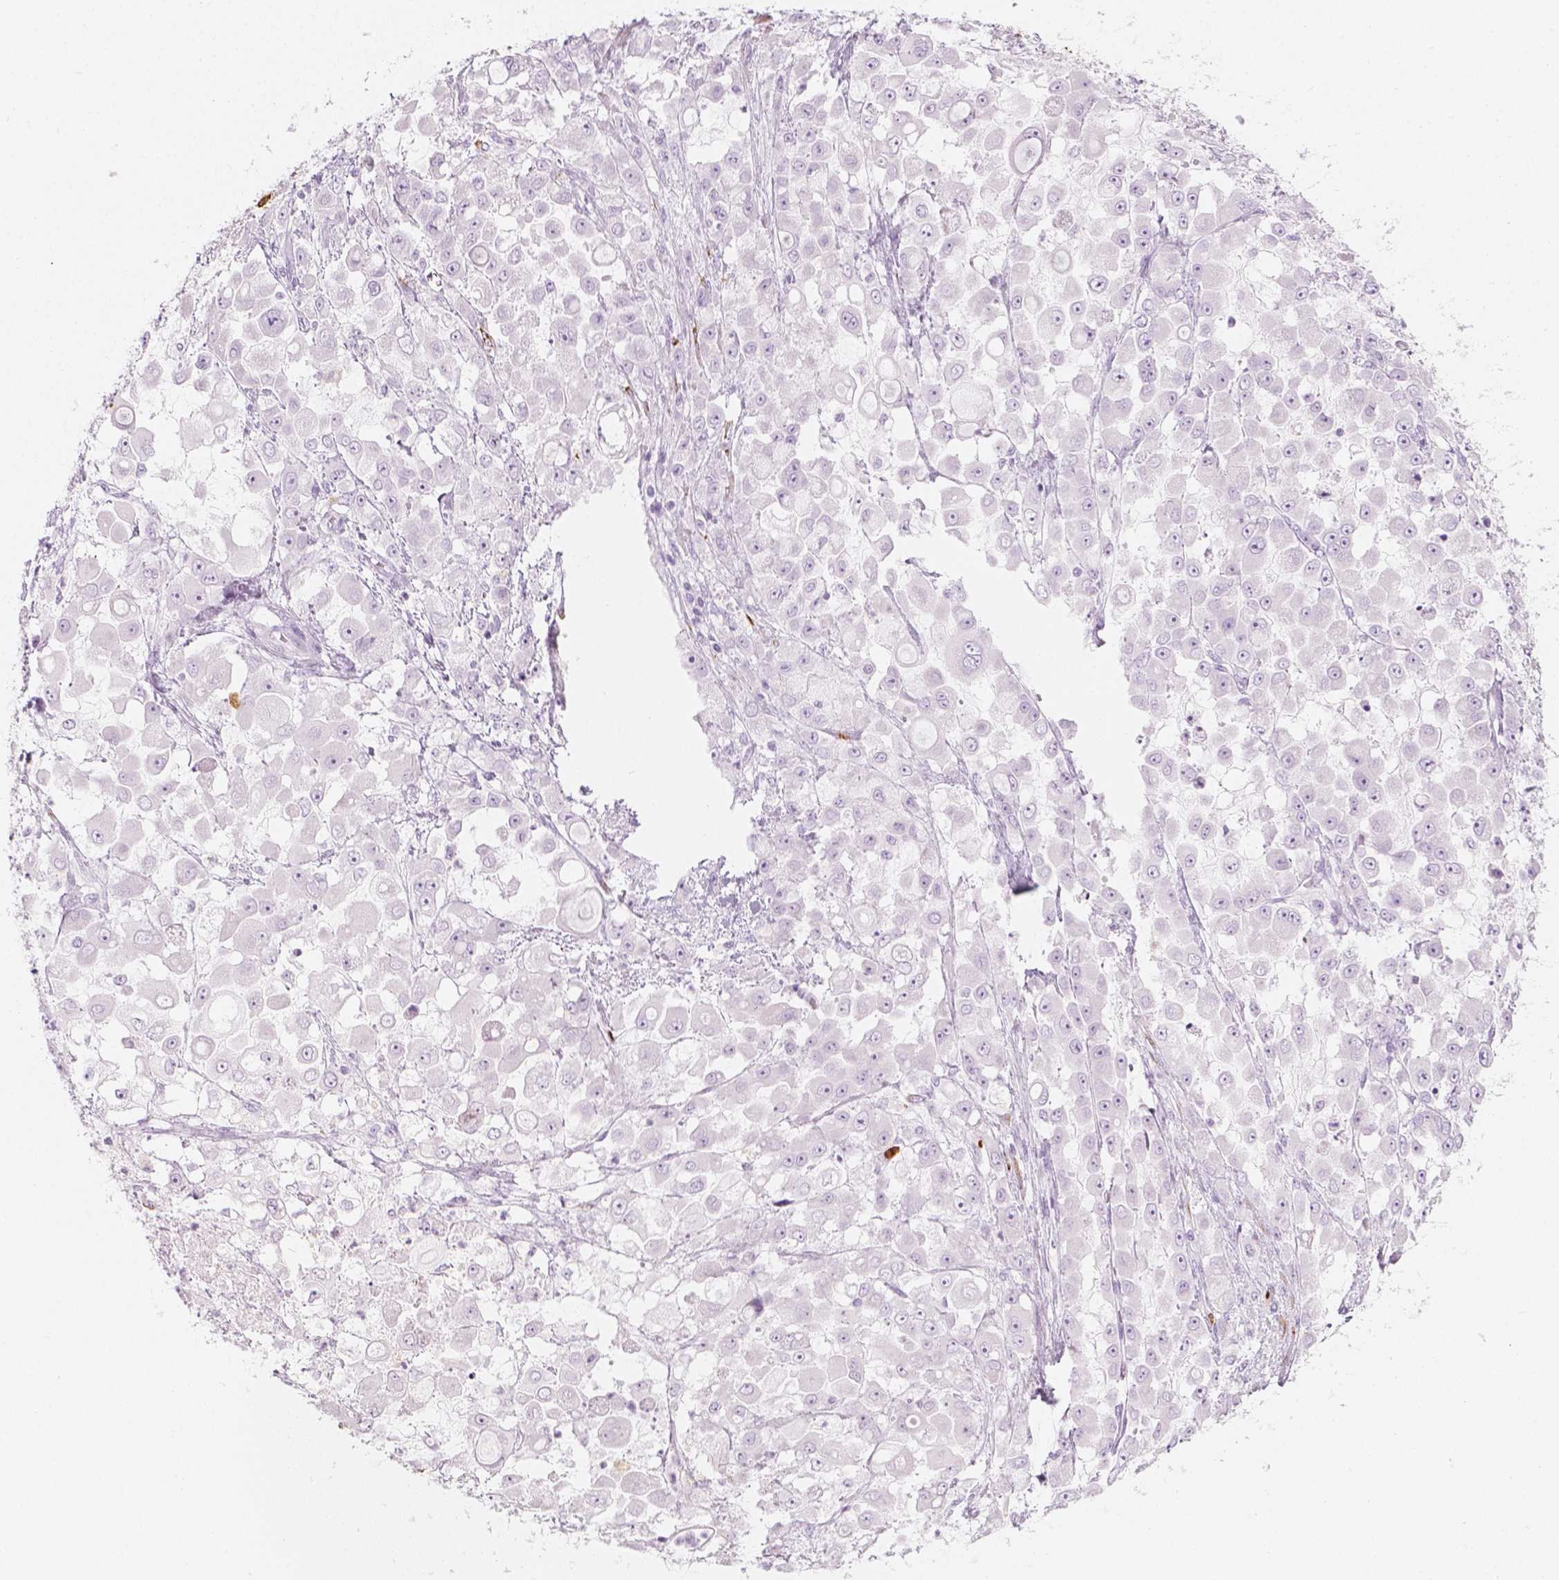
{"staining": {"intensity": "negative", "quantity": "none", "location": "none"}, "tissue": "stomach cancer", "cell_type": "Tumor cells", "image_type": "cancer", "snomed": [{"axis": "morphology", "description": "Adenocarcinoma, NOS"}, {"axis": "topography", "description": "Stomach"}], "caption": "Human stomach cancer (adenocarcinoma) stained for a protein using IHC reveals no expression in tumor cells.", "gene": "CES1", "patient": {"sex": "female", "age": 76}}